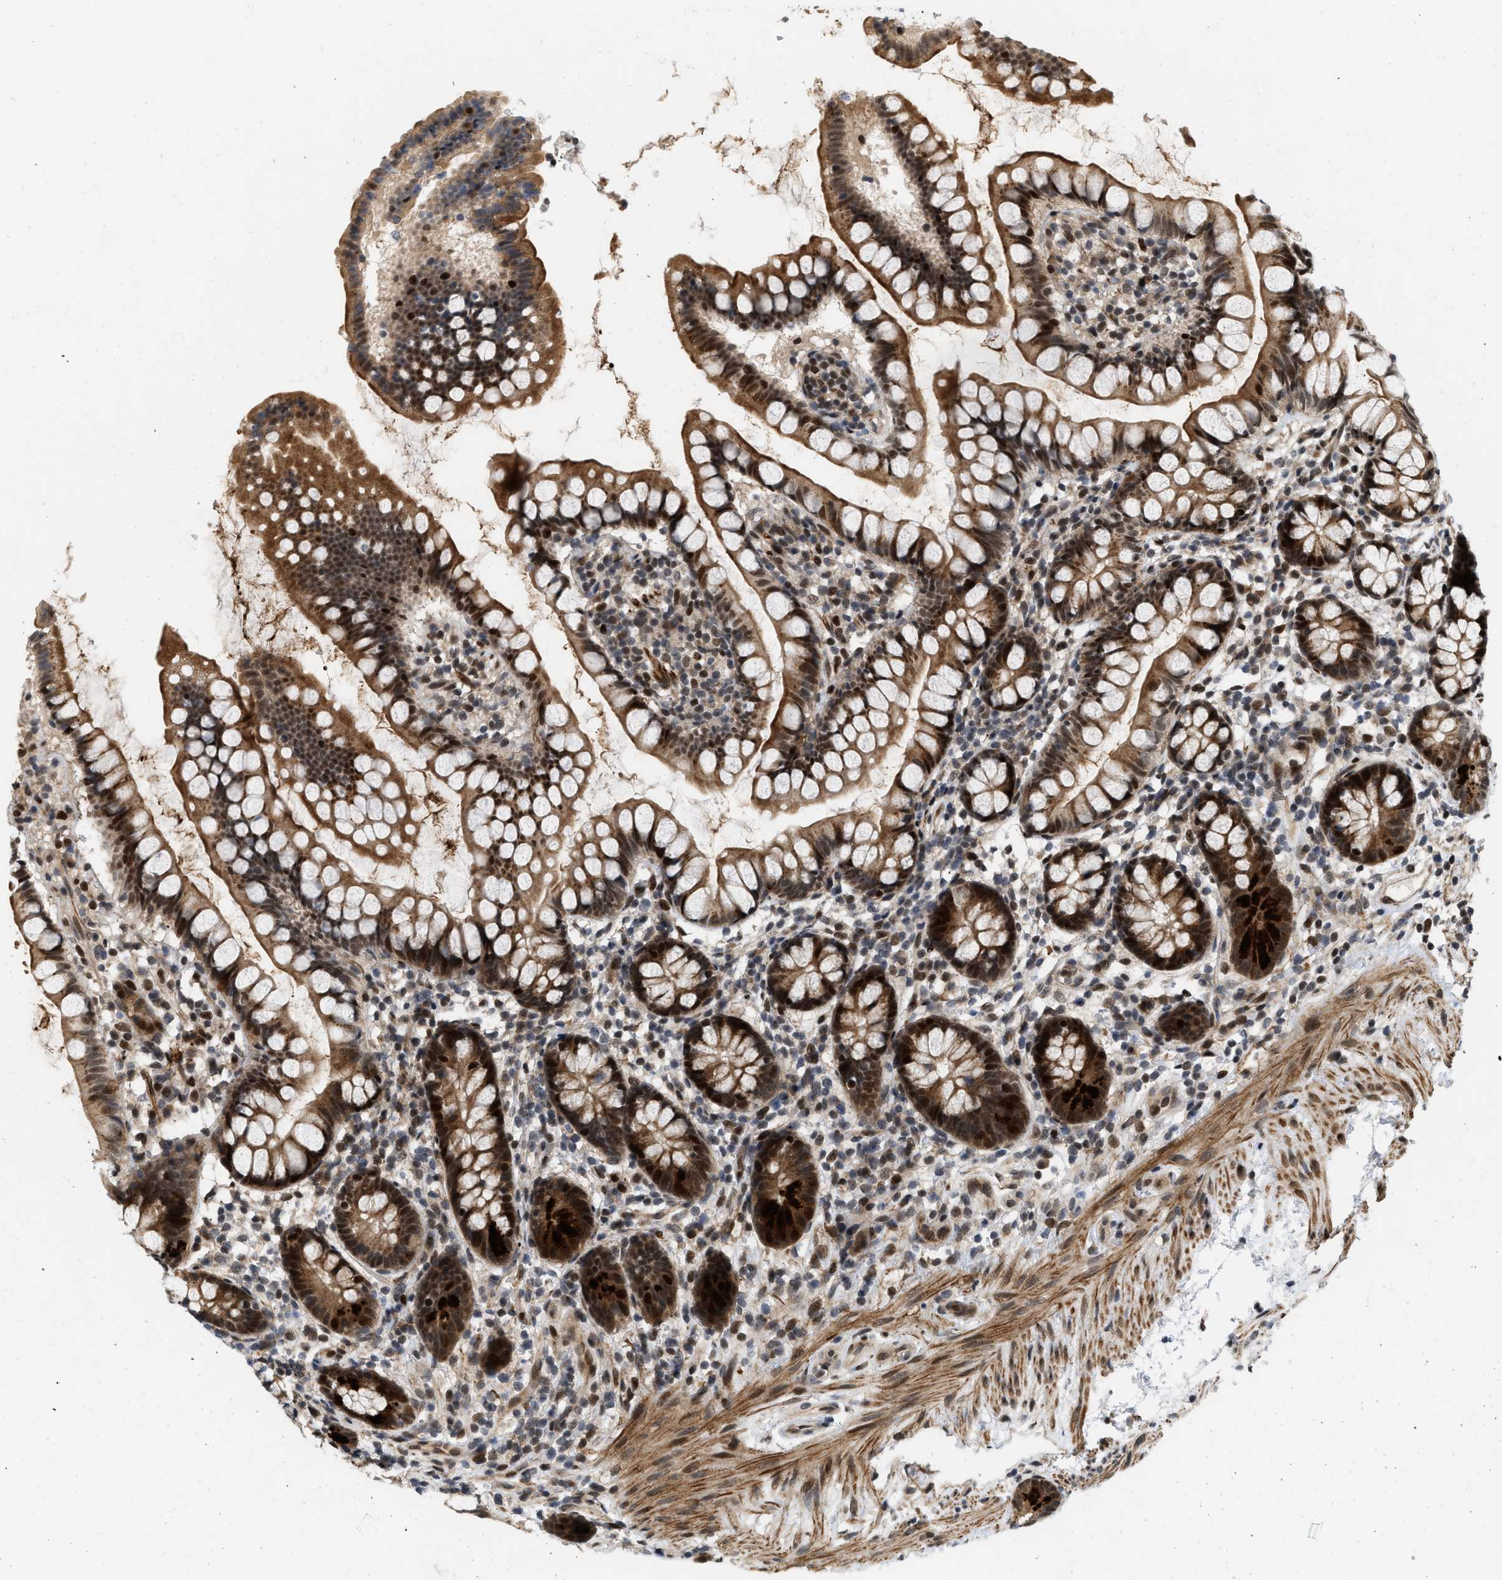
{"staining": {"intensity": "strong", "quantity": ">75%", "location": "cytoplasmic/membranous,nuclear"}, "tissue": "small intestine", "cell_type": "Glandular cells", "image_type": "normal", "snomed": [{"axis": "morphology", "description": "Normal tissue, NOS"}, {"axis": "topography", "description": "Small intestine"}], "caption": "The photomicrograph displays immunohistochemical staining of unremarkable small intestine. There is strong cytoplasmic/membranous,nuclear expression is appreciated in approximately >75% of glandular cells.", "gene": "ANKRD11", "patient": {"sex": "female", "age": 84}}